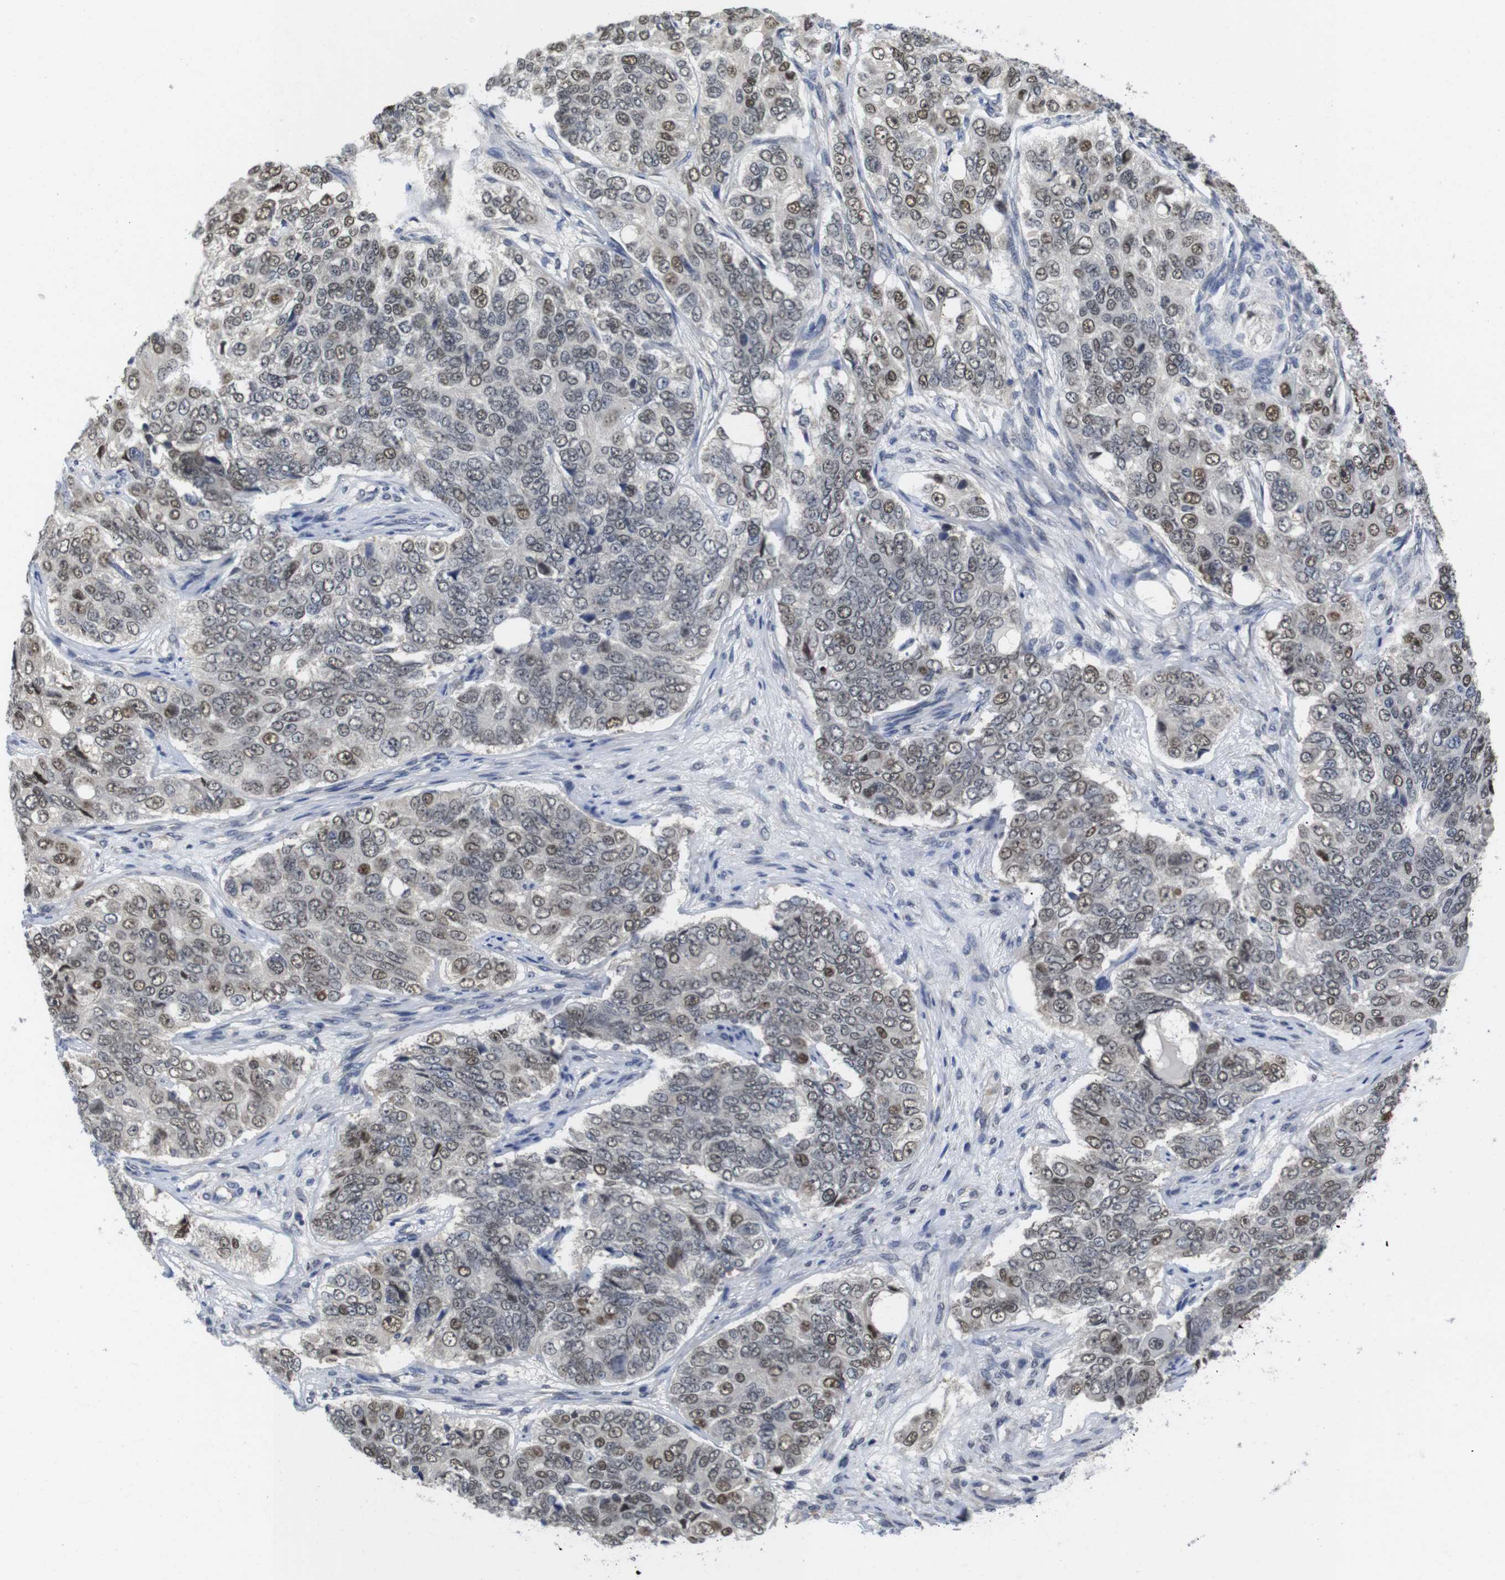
{"staining": {"intensity": "moderate", "quantity": "25%-75%", "location": "nuclear"}, "tissue": "ovarian cancer", "cell_type": "Tumor cells", "image_type": "cancer", "snomed": [{"axis": "morphology", "description": "Carcinoma, endometroid"}, {"axis": "topography", "description": "Ovary"}], "caption": "This photomicrograph demonstrates immunohistochemistry staining of ovarian cancer, with medium moderate nuclear positivity in about 25%-75% of tumor cells.", "gene": "FNTA", "patient": {"sex": "female", "age": 51}}